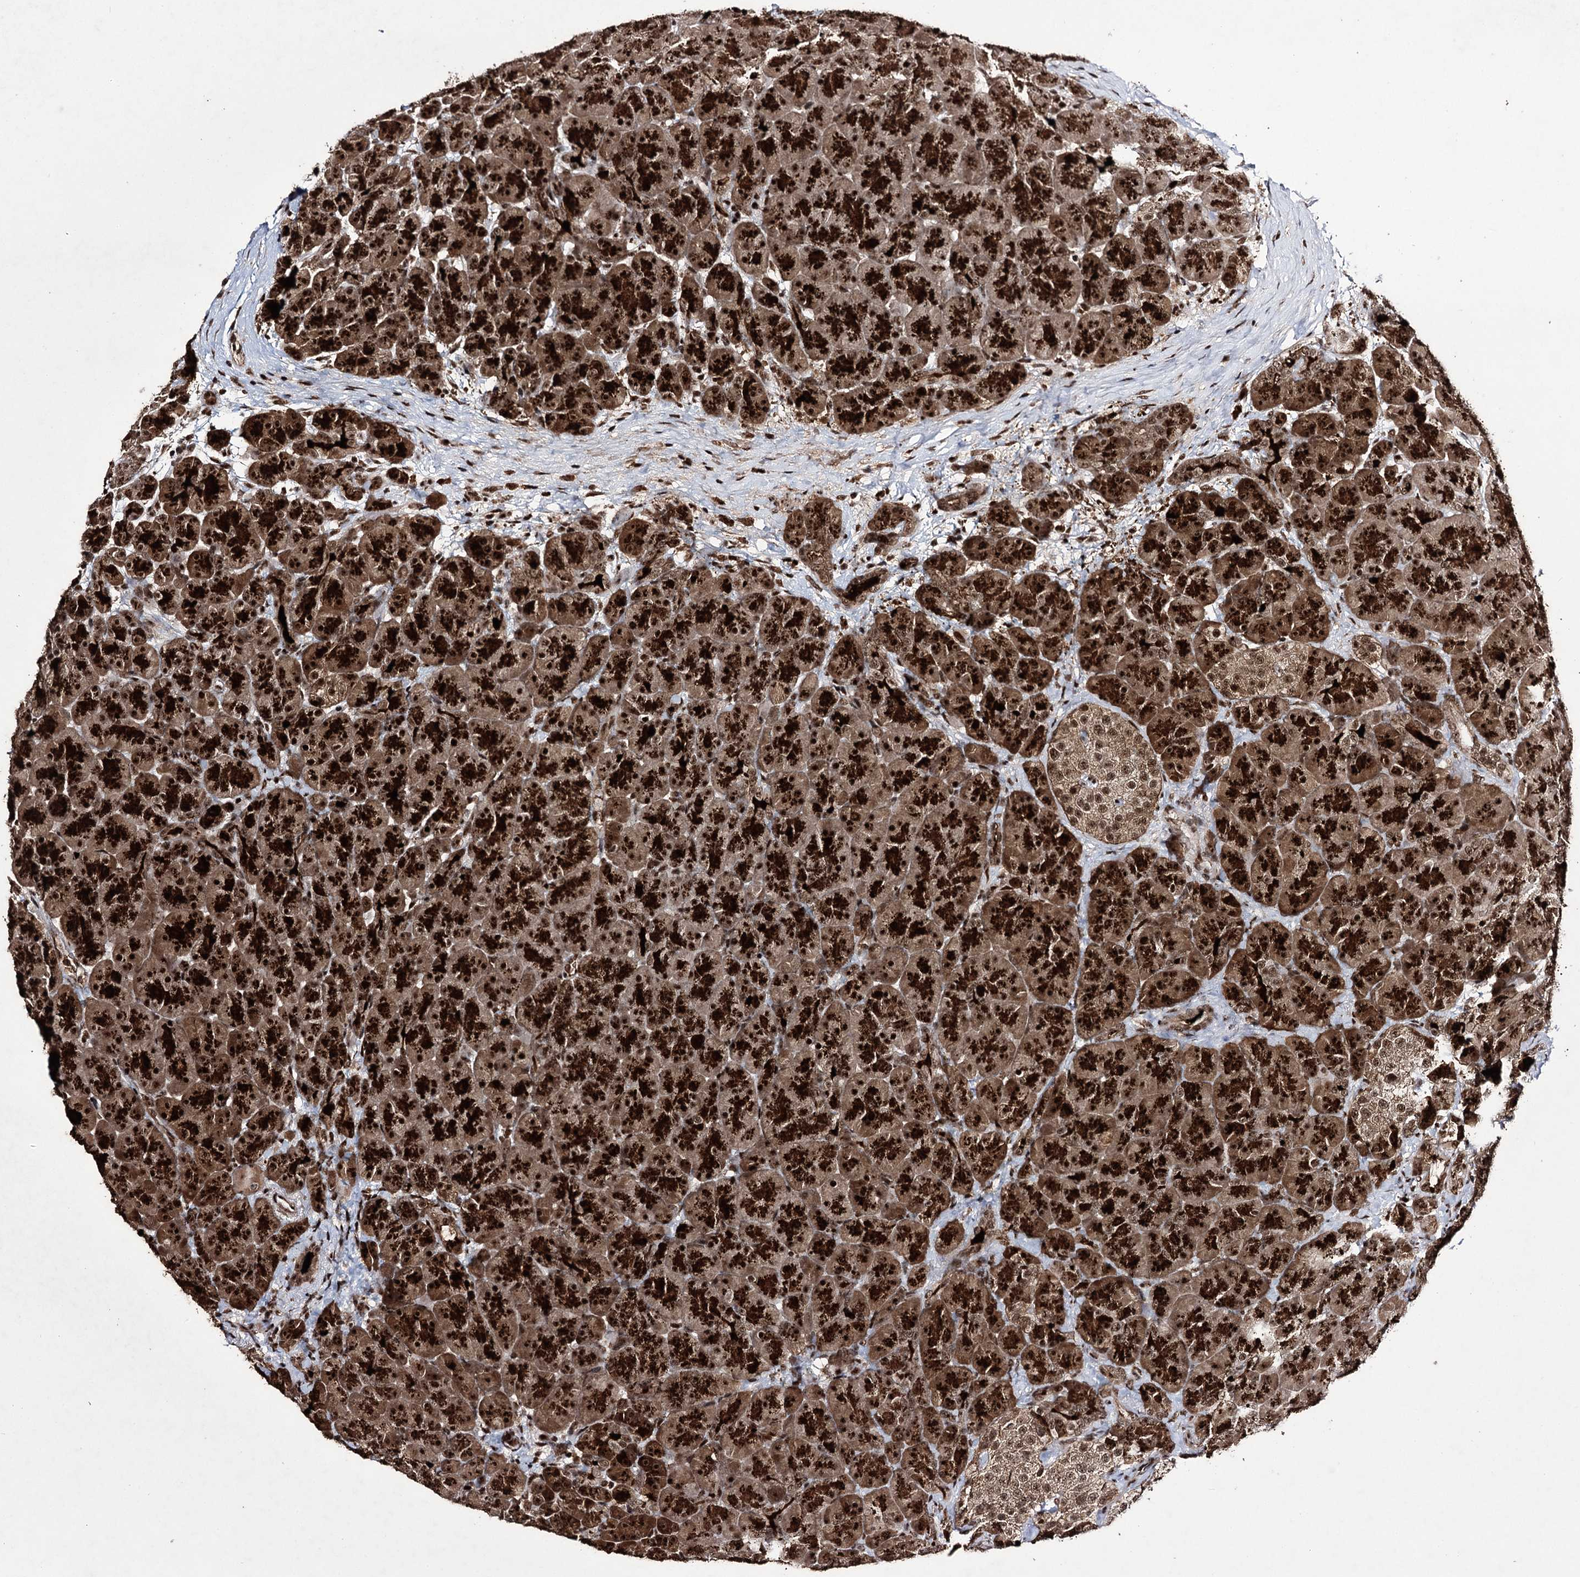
{"staining": {"intensity": "strong", "quantity": ">75%", "location": "cytoplasmic/membranous,nuclear"}, "tissue": "pancreas", "cell_type": "Exocrine glandular cells", "image_type": "normal", "snomed": [{"axis": "morphology", "description": "Normal tissue, NOS"}, {"axis": "topography", "description": "Pancreas"}], "caption": "A high amount of strong cytoplasmic/membranous,nuclear staining is appreciated in about >75% of exocrine glandular cells in unremarkable pancreas. The staining was performed using DAB (3,3'-diaminobenzidine) to visualize the protein expression in brown, while the nuclei were stained in blue with hematoxylin (Magnification: 20x).", "gene": "PRPF40A", "patient": {"sex": "male", "age": 66}}